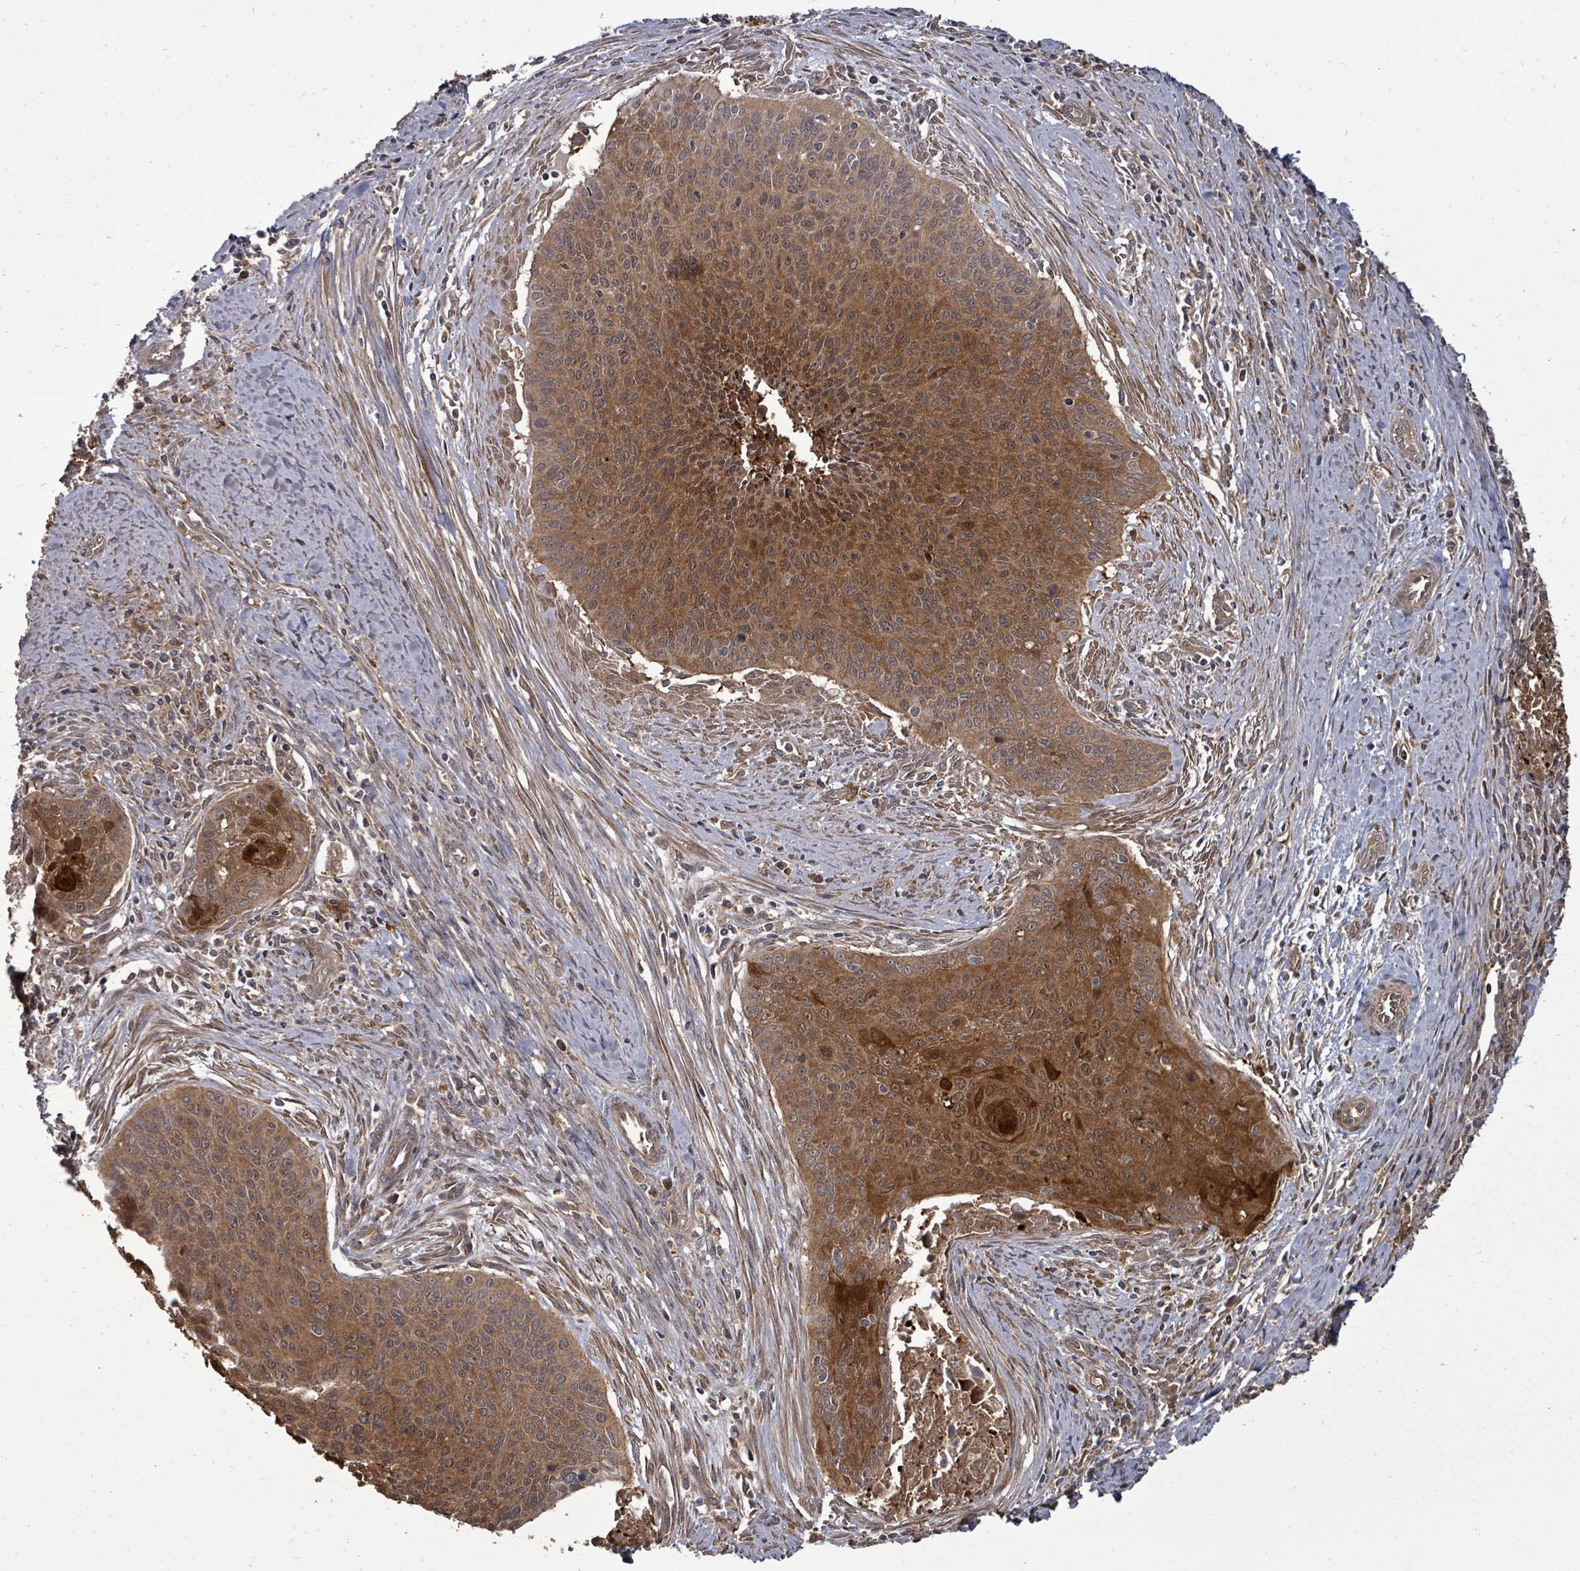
{"staining": {"intensity": "strong", "quantity": ">75%", "location": "cytoplasmic/membranous"}, "tissue": "cervical cancer", "cell_type": "Tumor cells", "image_type": "cancer", "snomed": [{"axis": "morphology", "description": "Squamous cell carcinoma, NOS"}, {"axis": "topography", "description": "Cervix"}], "caption": "The photomicrograph exhibits a brown stain indicating the presence of a protein in the cytoplasmic/membranous of tumor cells in cervical cancer.", "gene": "EIF3C", "patient": {"sex": "female", "age": 55}}